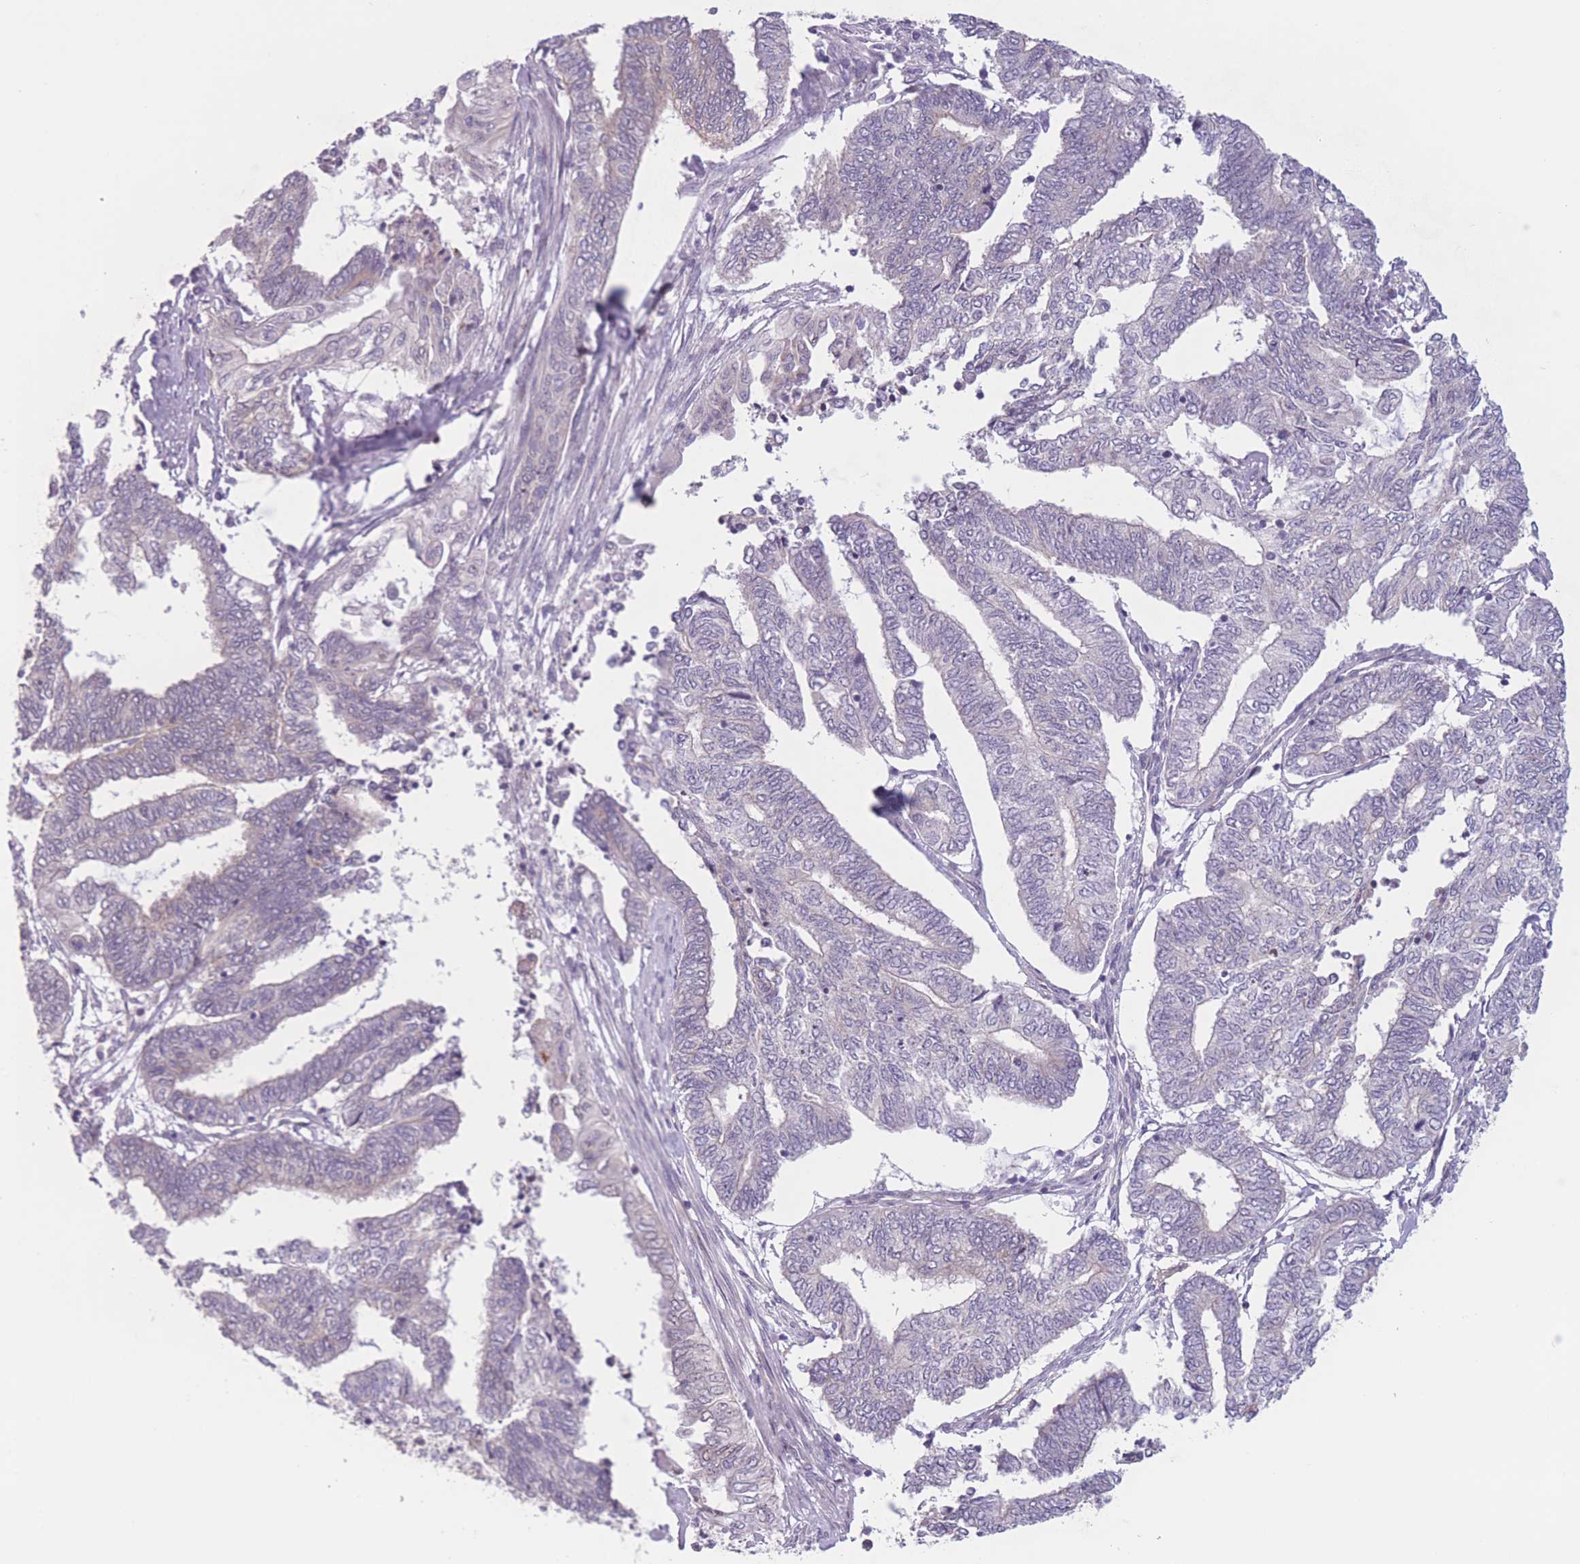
{"staining": {"intensity": "negative", "quantity": "none", "location": "none"}, "tissue": "endometrial cancer", "cell_type": "Tumor cells", "image_type": "cancer", "snomed": [{"axis": "morphology", "description": "Adenocarcinoma, NOS"}, {"axis": "topography", "description": "Uterus"}, {"axis": "topography", "description": "Endometrium"}], "caption": "Tumor cells show no significant protein expression in endometrial cancer.", "gene": "ZNF439", "patient": {"sex": "female", "age": 70}}